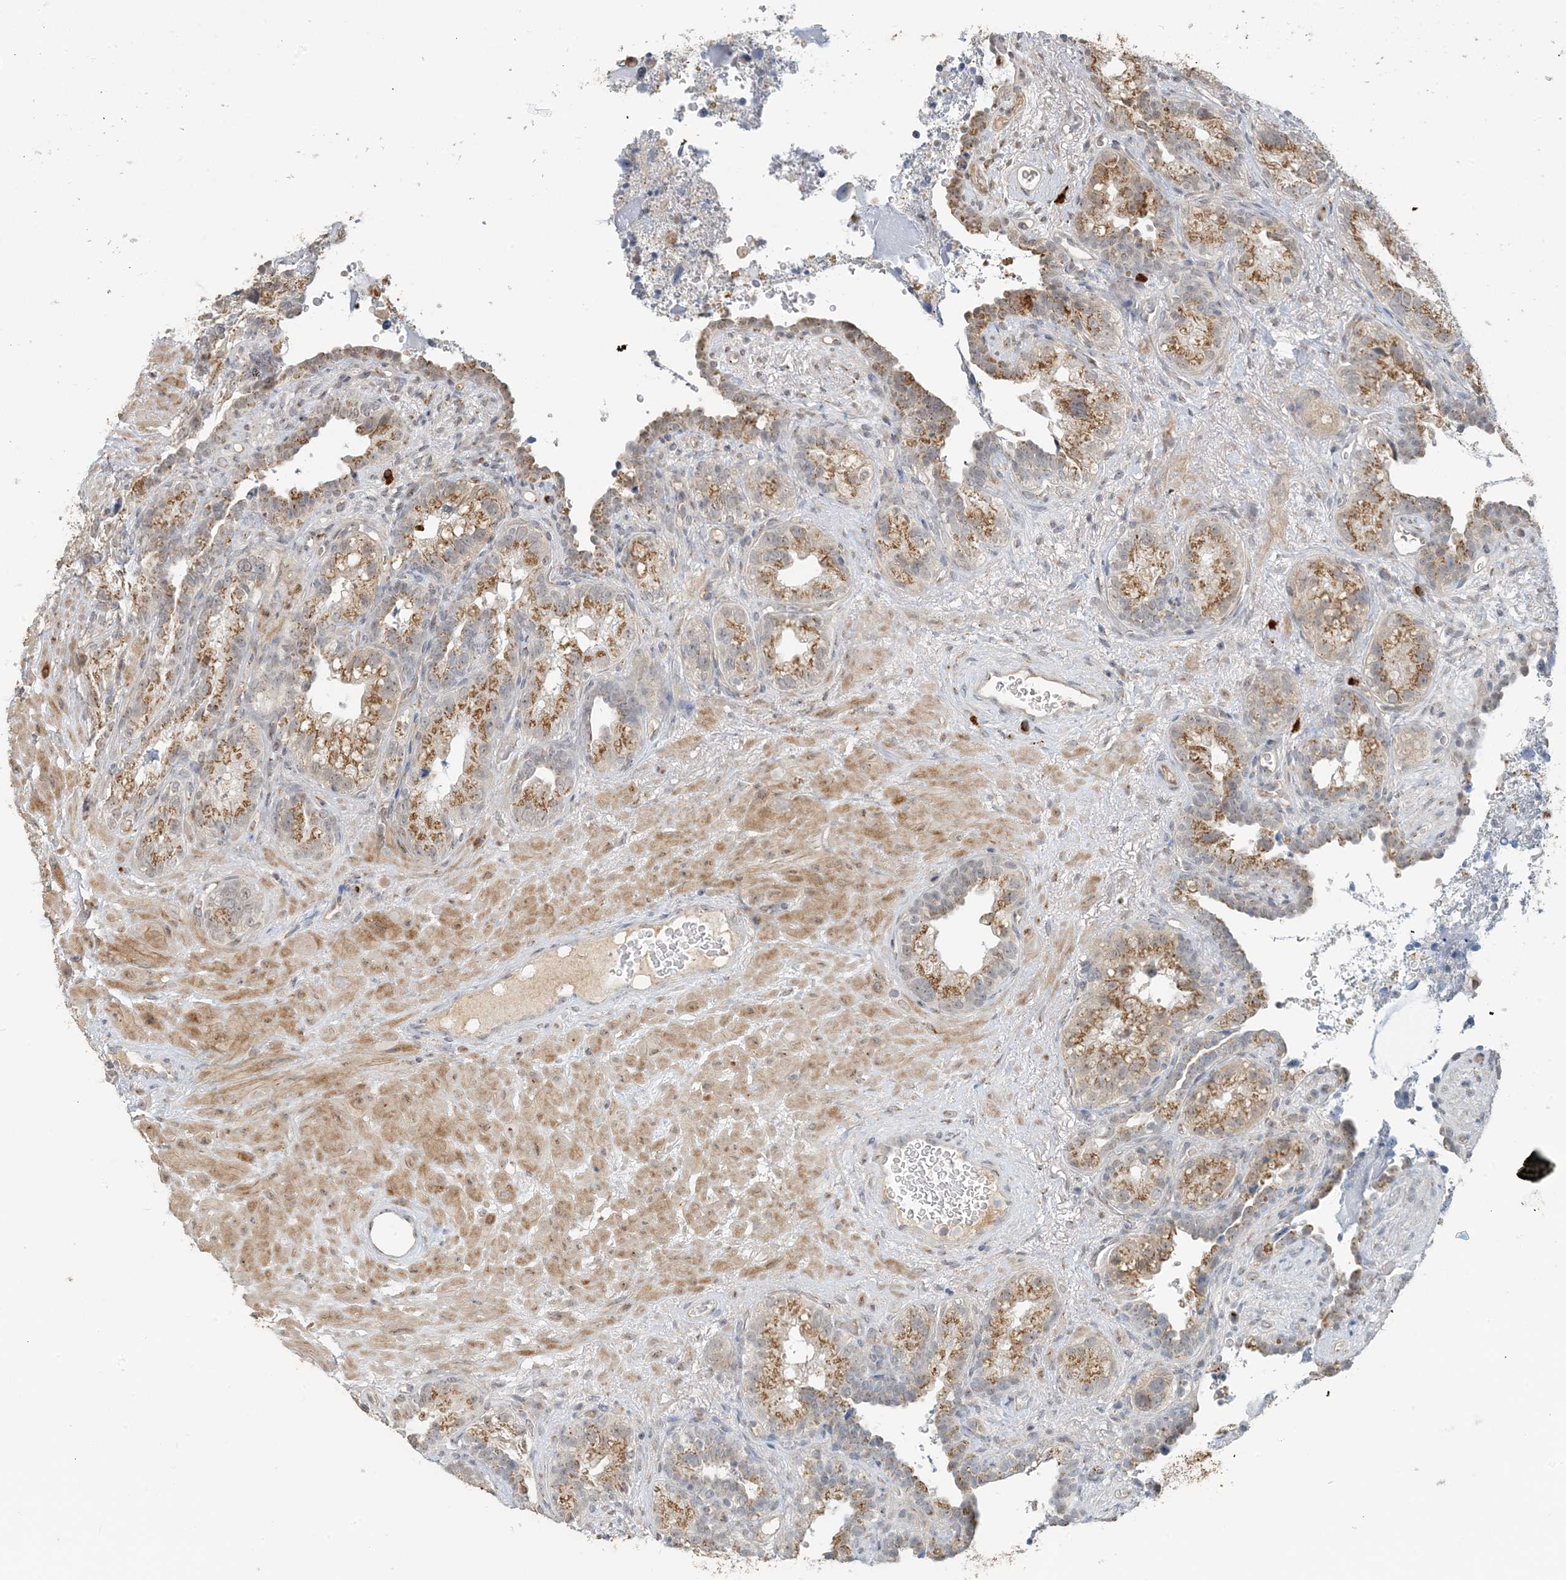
{"staining": {"intensity": "moderate", "quantity": ">75%", "location": "cytoplasmic/membranous"}, "tissue": "seminal vesicle", "cell_type": "Glandular cells", "image_type": "normal", "snomed": [{"axis": "morphology", "description": "Normal tissue, NOS"}, {"axis": "topography", "description": "Seminal veicle"}, {"axis": "topography", "description": "Peripheral nerve tissue"}], "caption": "The photomicrograph demonstrates staining of benign seminal vesicle, revealing moderate cytoplasmic/membranous protein staining (brown color) within glandular cells.", "gene": "ZCCHC4", "patient": {"sex": "male", "age": 67}}